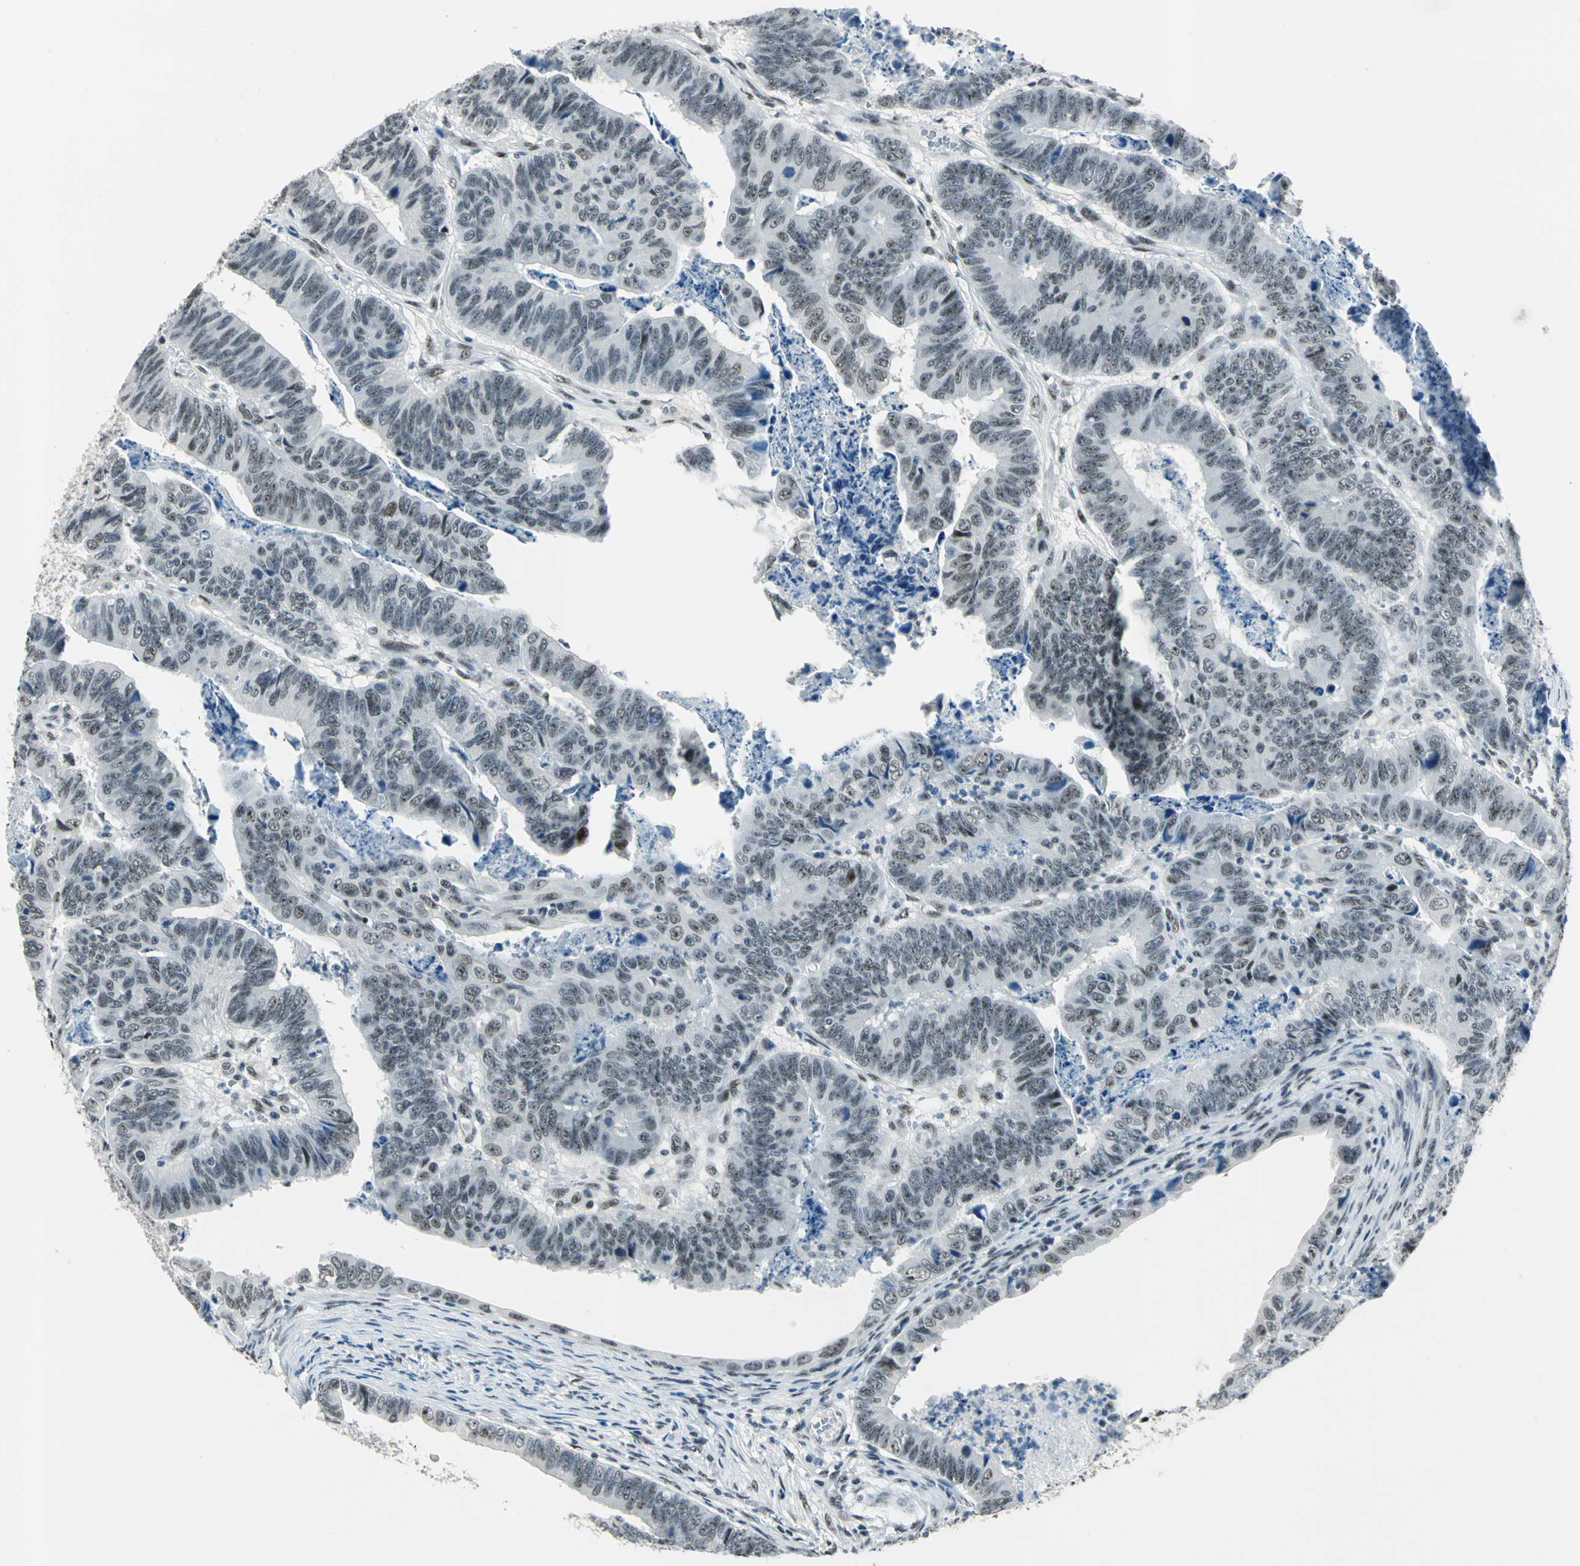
{"staining": {"intensity": "weak", "quantity": ">75%", "location": "nuclear"}, "tissue": "stomach cancer", "cell_type": "Tumor cells", "image_type": "cancer", "snomed": [{"axis": "morphology", "description": "Adenocarcinoma, NOS"}, {"axis": "topography", "description": "Stomach, lower"}], "caption": "A photomicrograph of human adenocarcinoma (stomach) stained for a protein displays weak nuclear brown staining in tumor cells.", "gene": "KAT6B", "patient": {"sex": "male", "age": 77}}